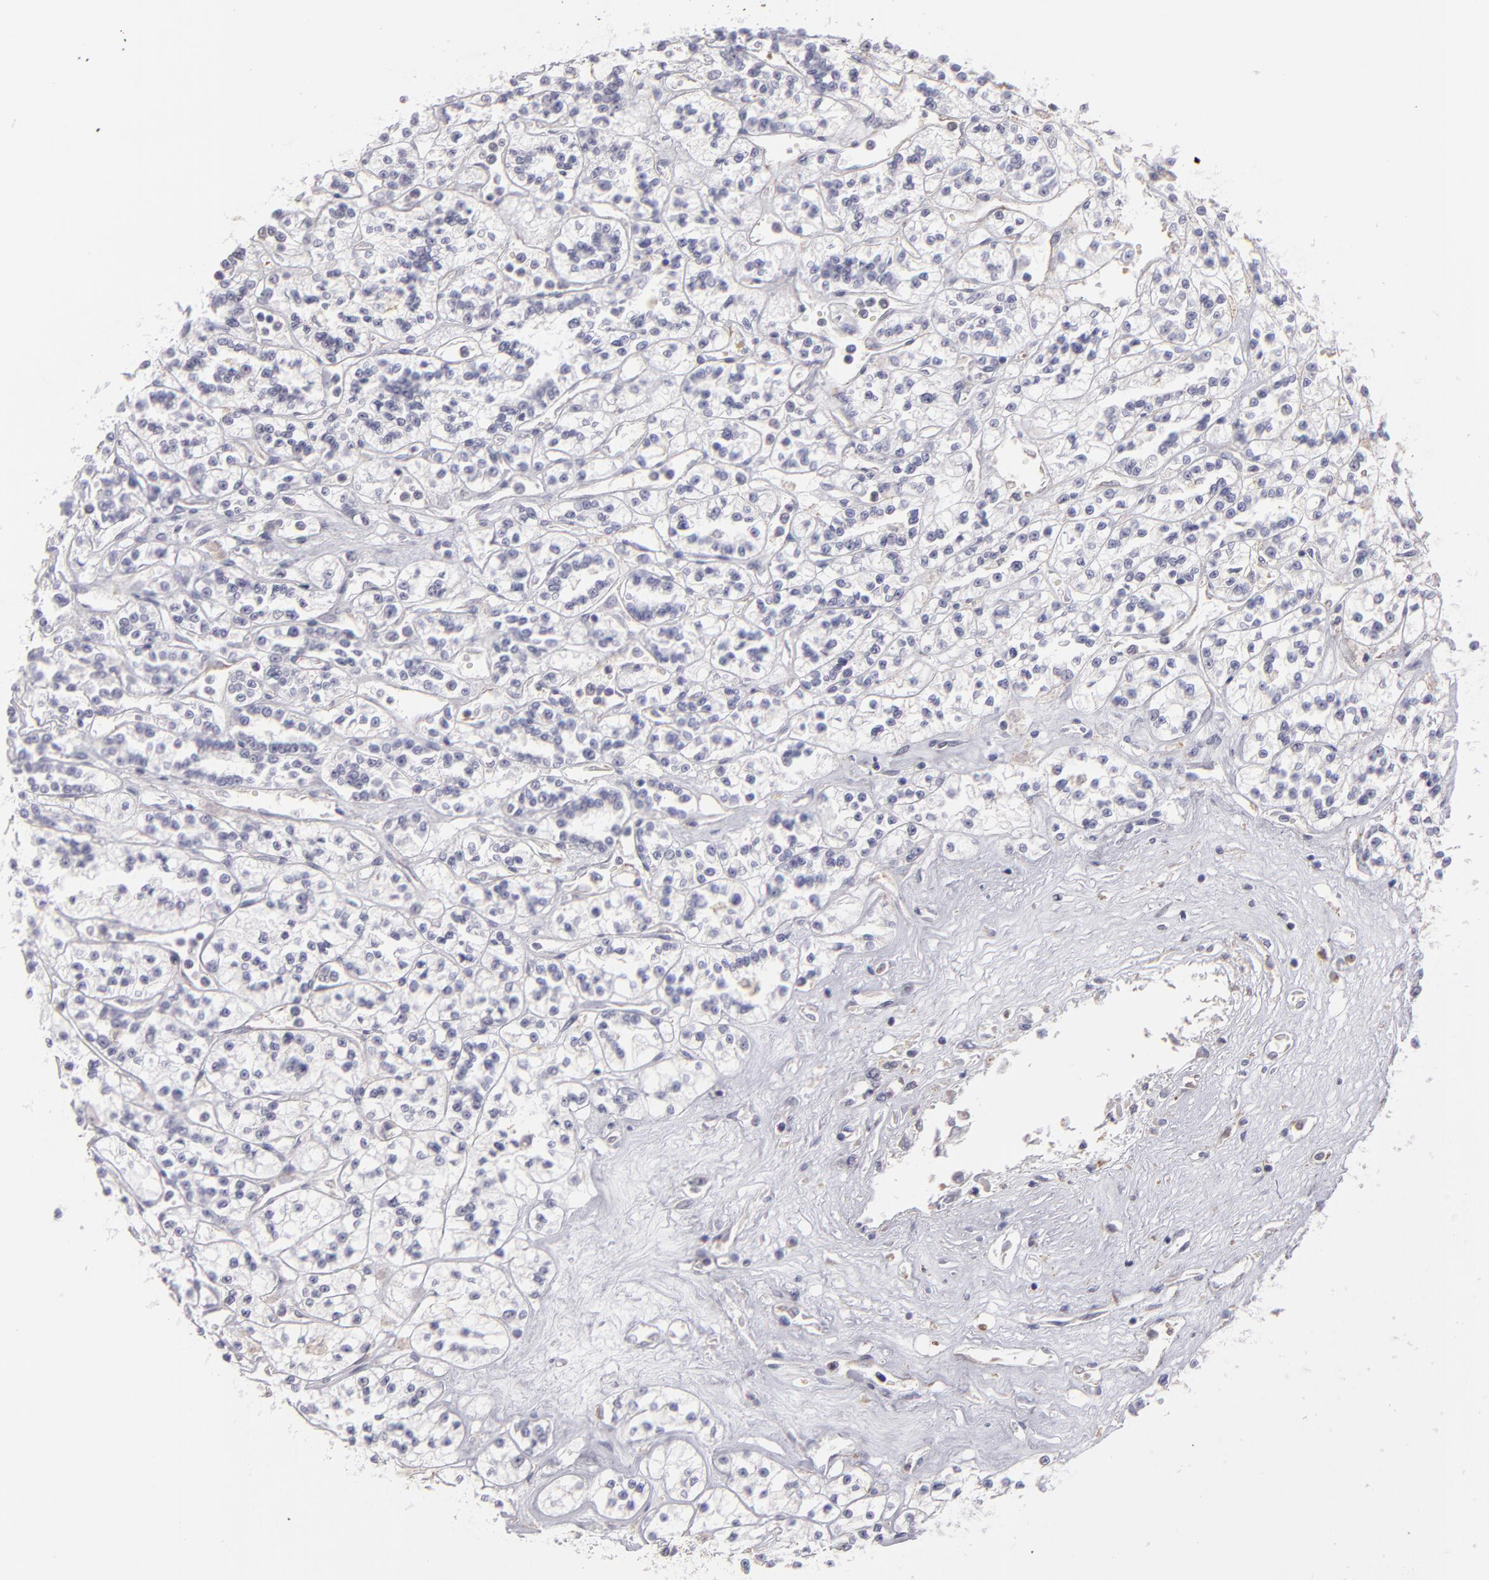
{"staining": {"intensity": "negative", "quantity": "none", "location": "none"}, "tissue": "renal cancer", "cell_type": "Tumor cells", "image_type": "cancer", "snomed": [{"axis": "morphology", "description": "Adenocarcinoma, NOS"}, {"axis": "topography", "description": "Kidney"}], "caption": "Histopathology image shows no significant protein staining in tumor cells of adenocarcinoma (renal).", "gene": "CALR", "patient": {"sex": "female", "age": 76}}